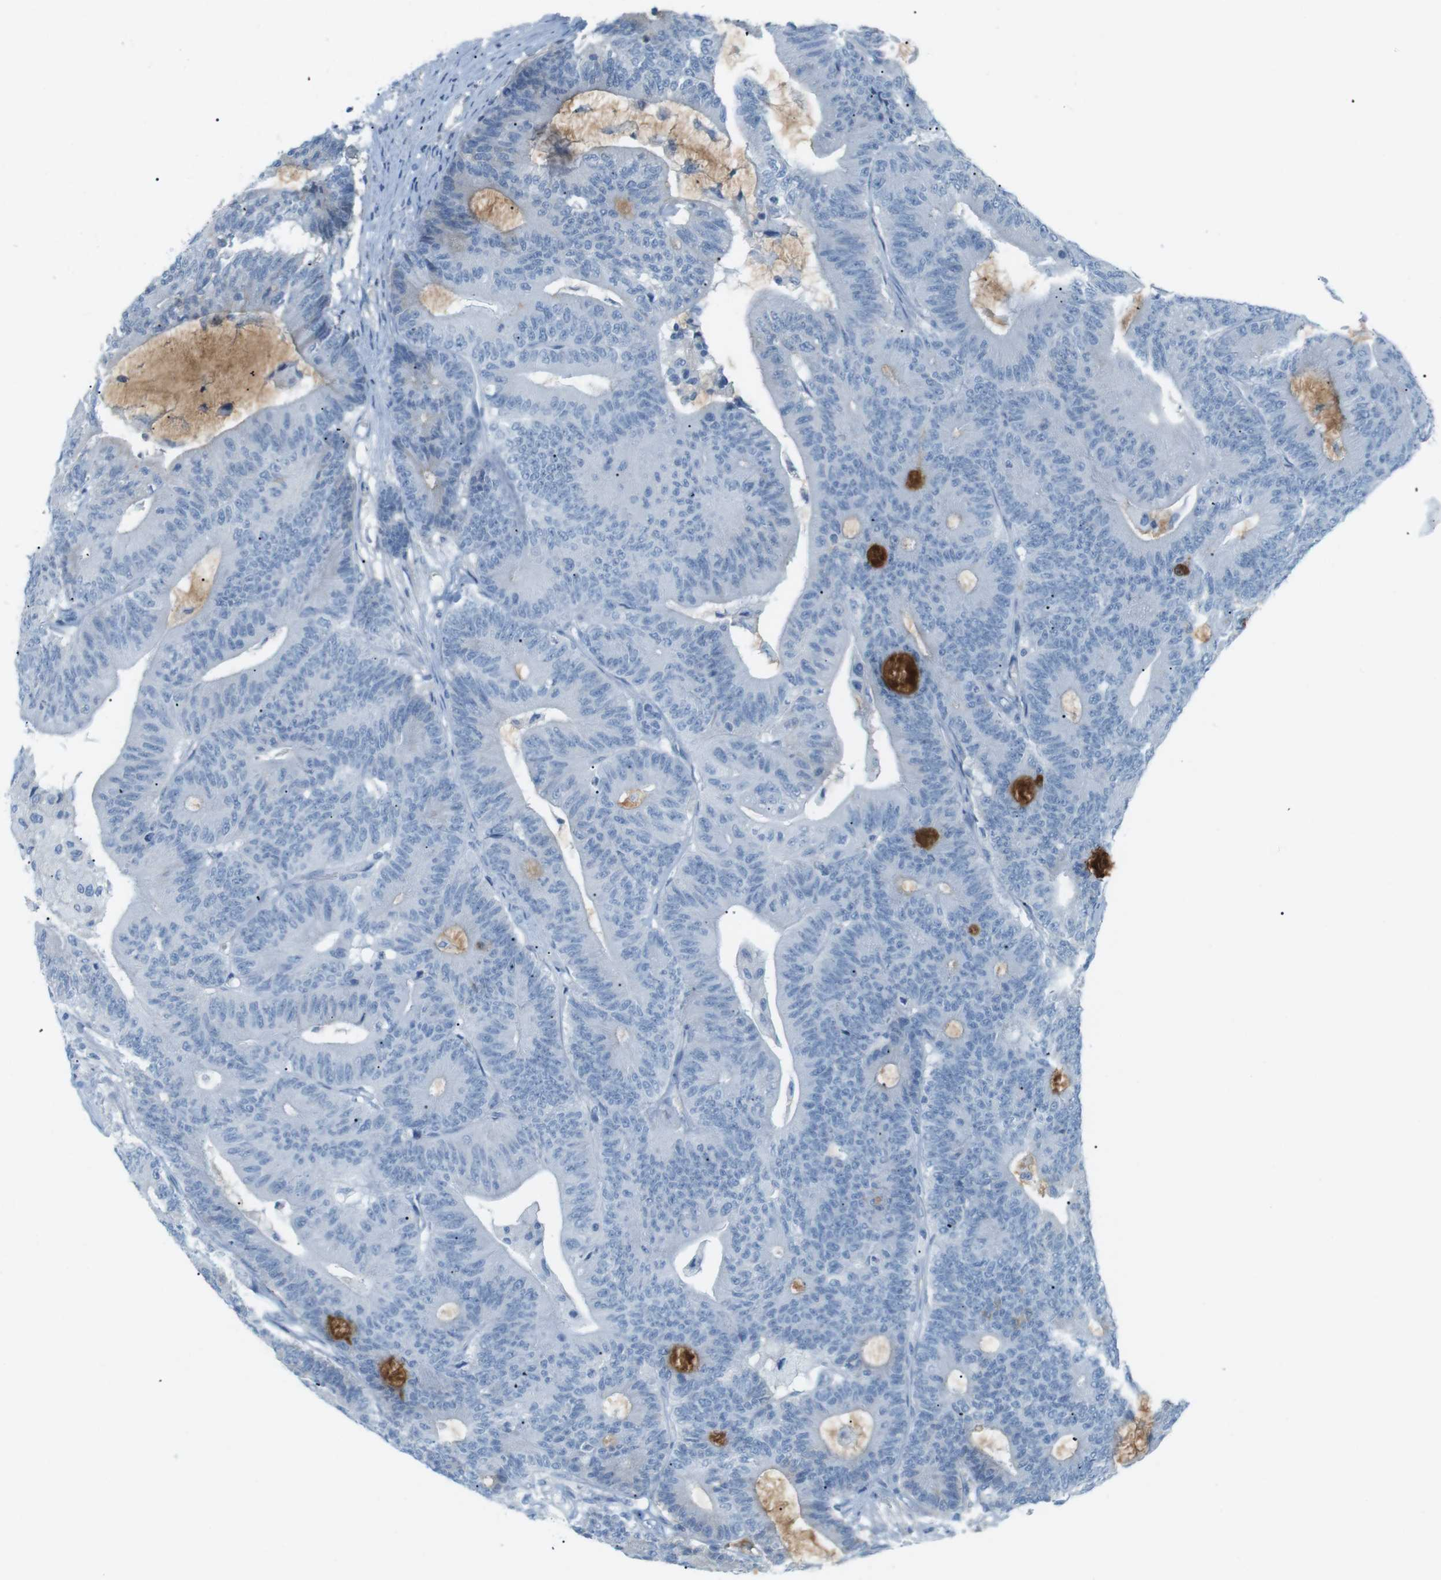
{"staining": {"intensity": "negative", "quantity": "none", "location": "none"}, "tissue": "colorectal cancer", "cell_type": "Tumor cells", "image_type": "cancer", "snomed": [{"axis": "morphology", "description": "Adenocarcinoma, NOS"}, {"axis": "topography", "description": "Colon"}], "caption": "There is no significant staining in tumor cells of colorectal adenocarcinoma.", "gene": "AZGP1", "patient": {"sex": "female", "age": 84}}